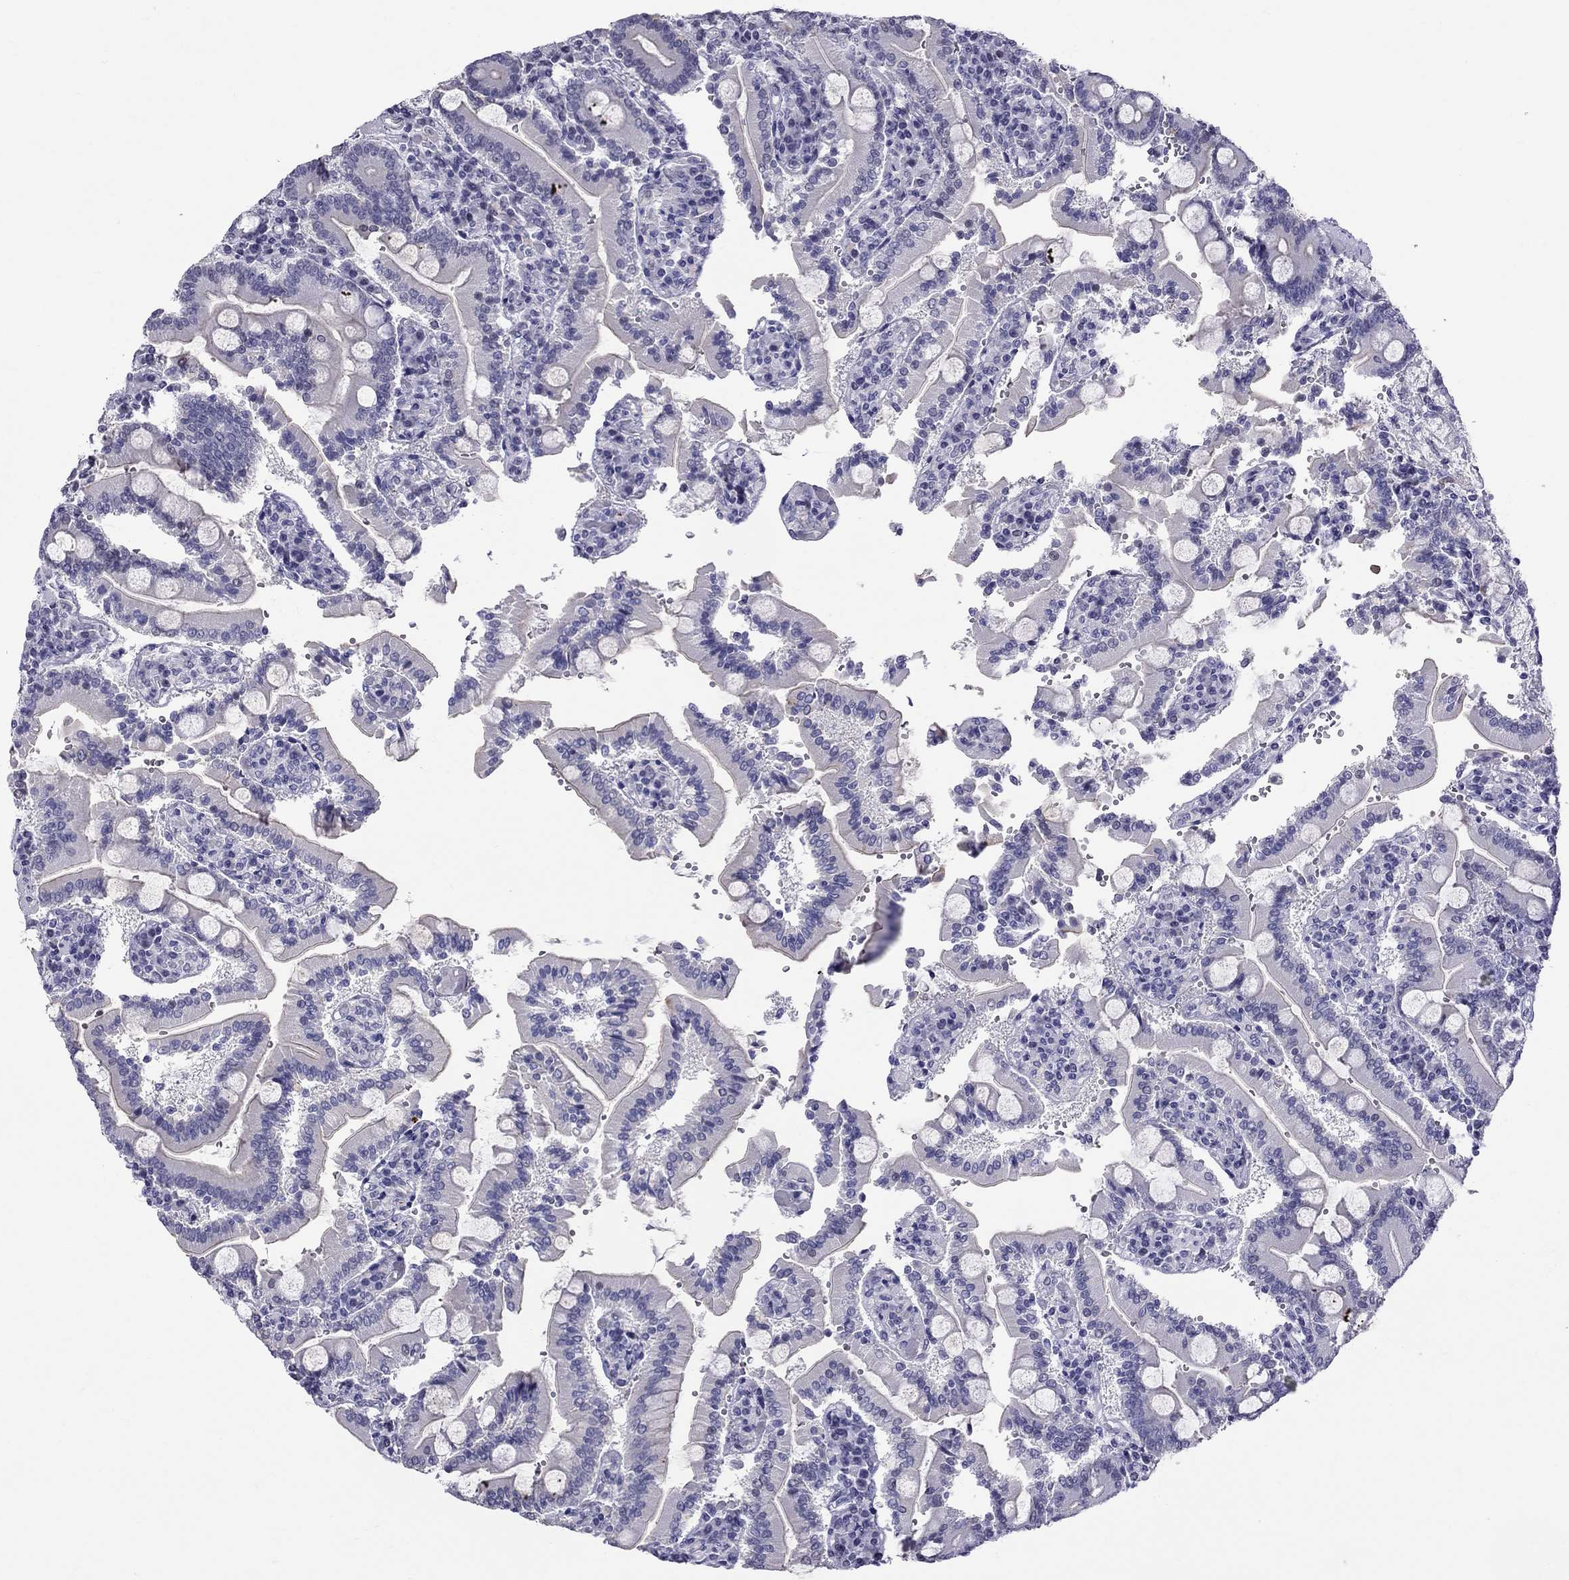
{"staining": {"intensity": "weak", "quantity": "25%-75%", "location": "cytoplasmic/membranous"}, "tissue": "duodenum", "cell_type": "Glandular cells", "image_type": "normal", "snomed": [{"axis": "morphology", "description": "Normal tissue, NOS"}, {"axis": "topography", "description": "Duodenum"}], "caption": "A photomicrograph showing weak cytoplasmic/membranous expression in approximately 25%-75% of glandular cells in normal duodenum, as visualized by brown immunohistochemical staining.", "gene": "MUC15", "patient": {"sex": "female", "age": 62}}